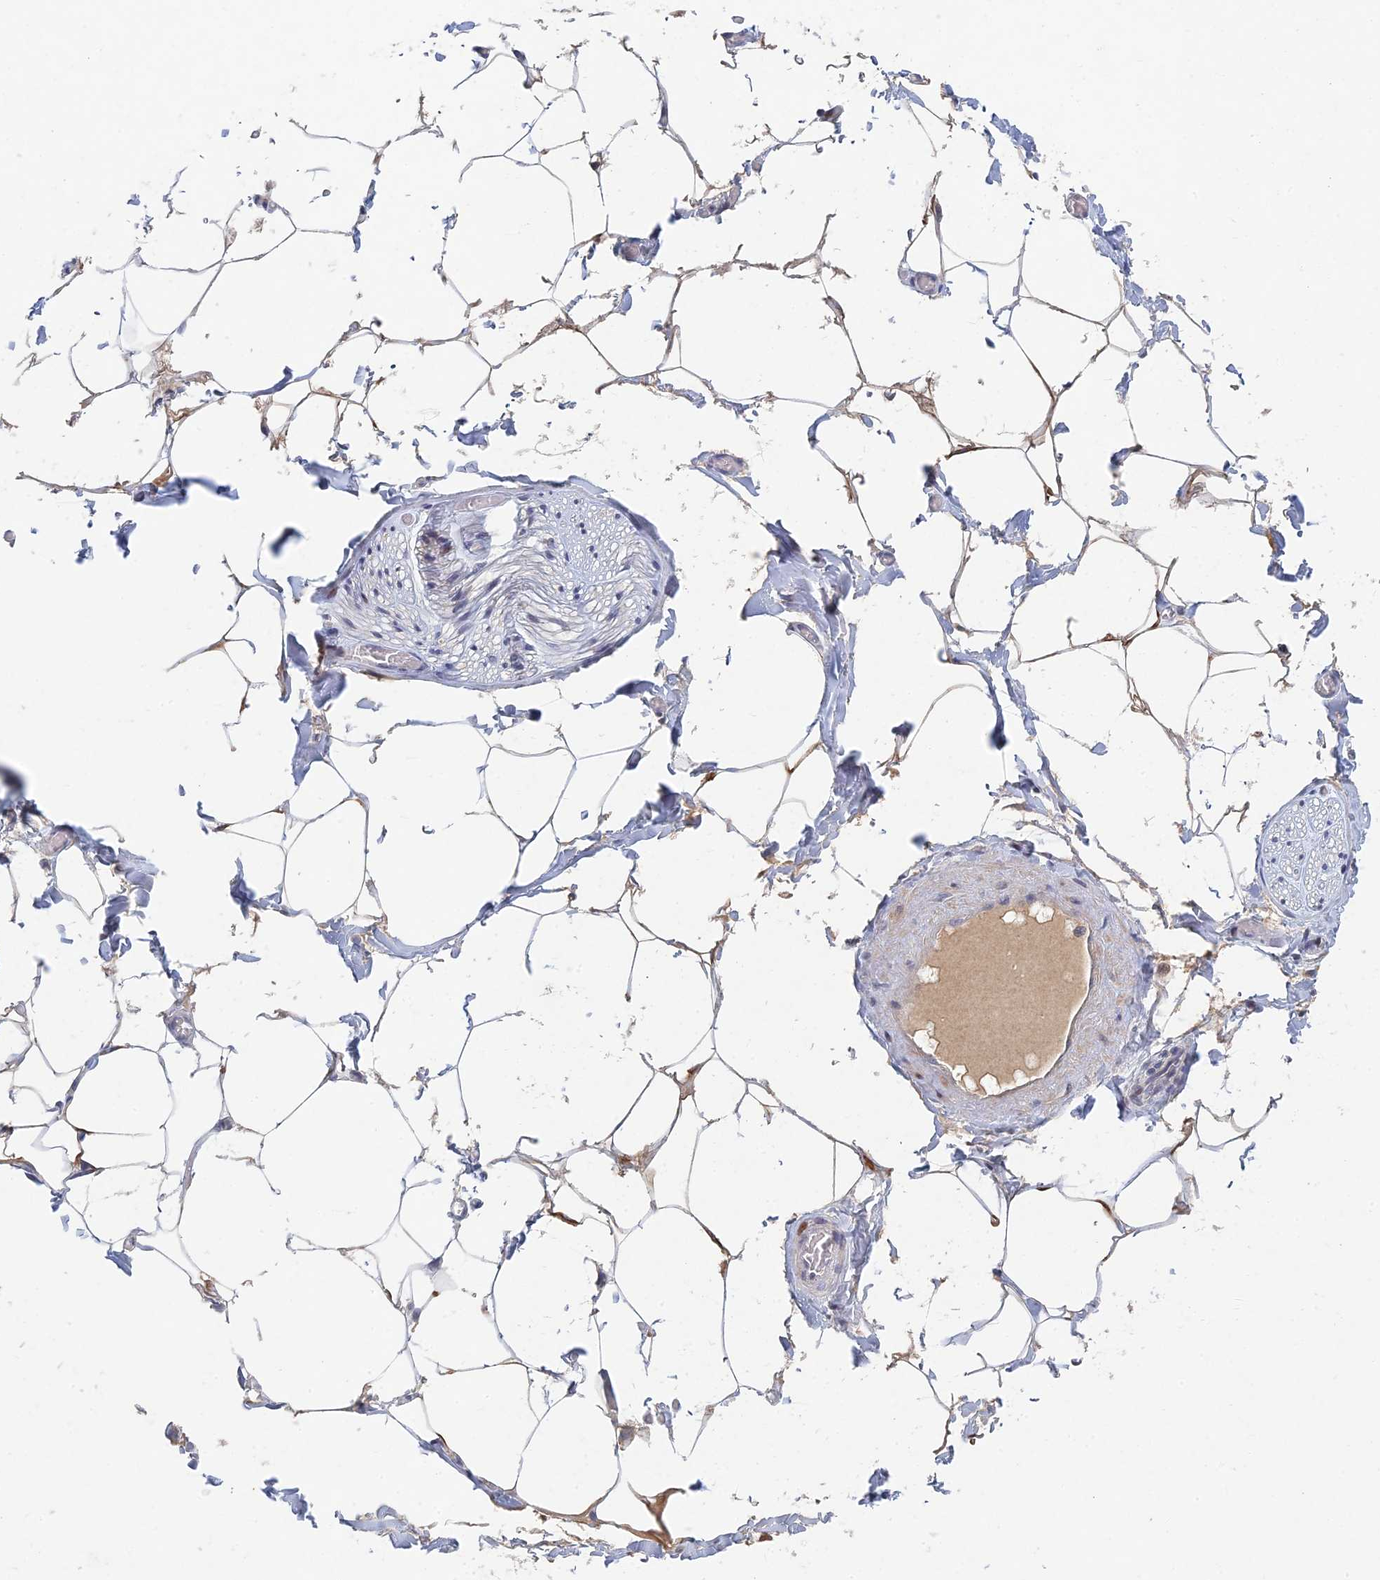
{"staining": {"intensity": "moderate", "quantity": ">75%", "location": "cytoplasmic/membranous"}, "tissue": "adipose tissue", "cell_type": "Adipocytes", "image_type": "normal", "snomed": [{"axis": "morphology", "description": "Normal tissue, NOS"}, {"axis": "topography", "description": "Soft tissue"}, {"axis": "topography", "description": "Adipose tissue"}, {"axis": "topography", "description": "Vascular tissue"}, {"axis": "topography", "description": "Peripheral nerve tissue"}], "caption": "Immunohistochemistry (IHC) photomicrograph of benign adipose tissue: human adipose tissue stained using immunohistochemistry exhibits medium levels of moderate protein expression localized specifically in the cytoplasmic/membranous of adipocytes, appearing as a cytoplasmic/membranous brown color.", "gene": "GNA15", "patient": {"sex": "male", "age": 46}}